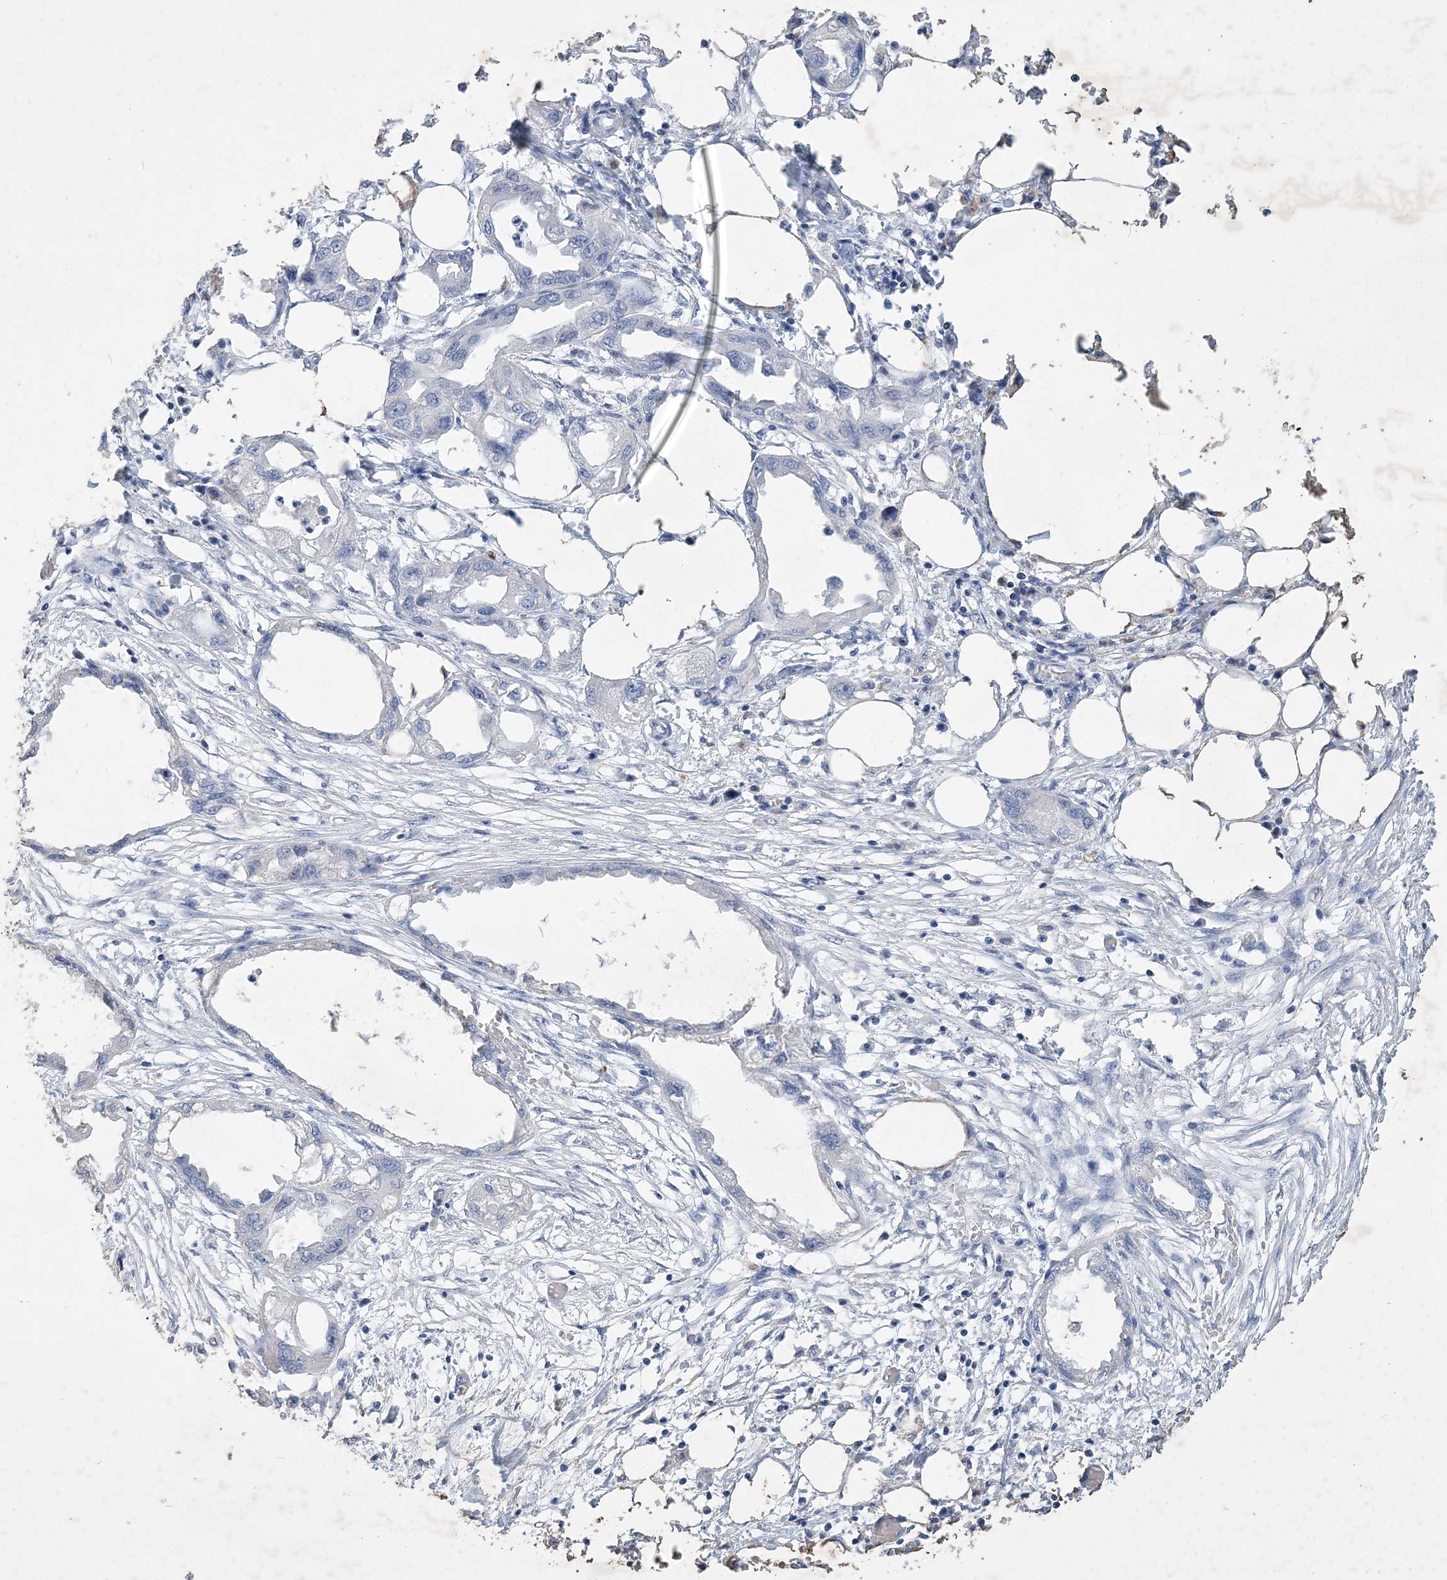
{"staining": {"intensity": "negative", "quantity": "none", "location": "none"}, "tissue": "endometrial cancer", "cell_type": "Tumor cells", "image_type": "cancer", "snomed": [{"axis": "morphology", "description": "Adenocarcinoma, NOS"}, {"axis": "morphology", "description": "Adenocarcinoma, metastatic, NOS"}, {"axis": "topography", "description": "Adipose tissue"}, {"axis": "topography", "description": "Endometrium"}], "caption": "Tumor cells are negative for protein expression in human metastatic adenocarcinoma (endometrial).", "gene": "COPS8", "patient": {"sex": "female", "age": 67}}